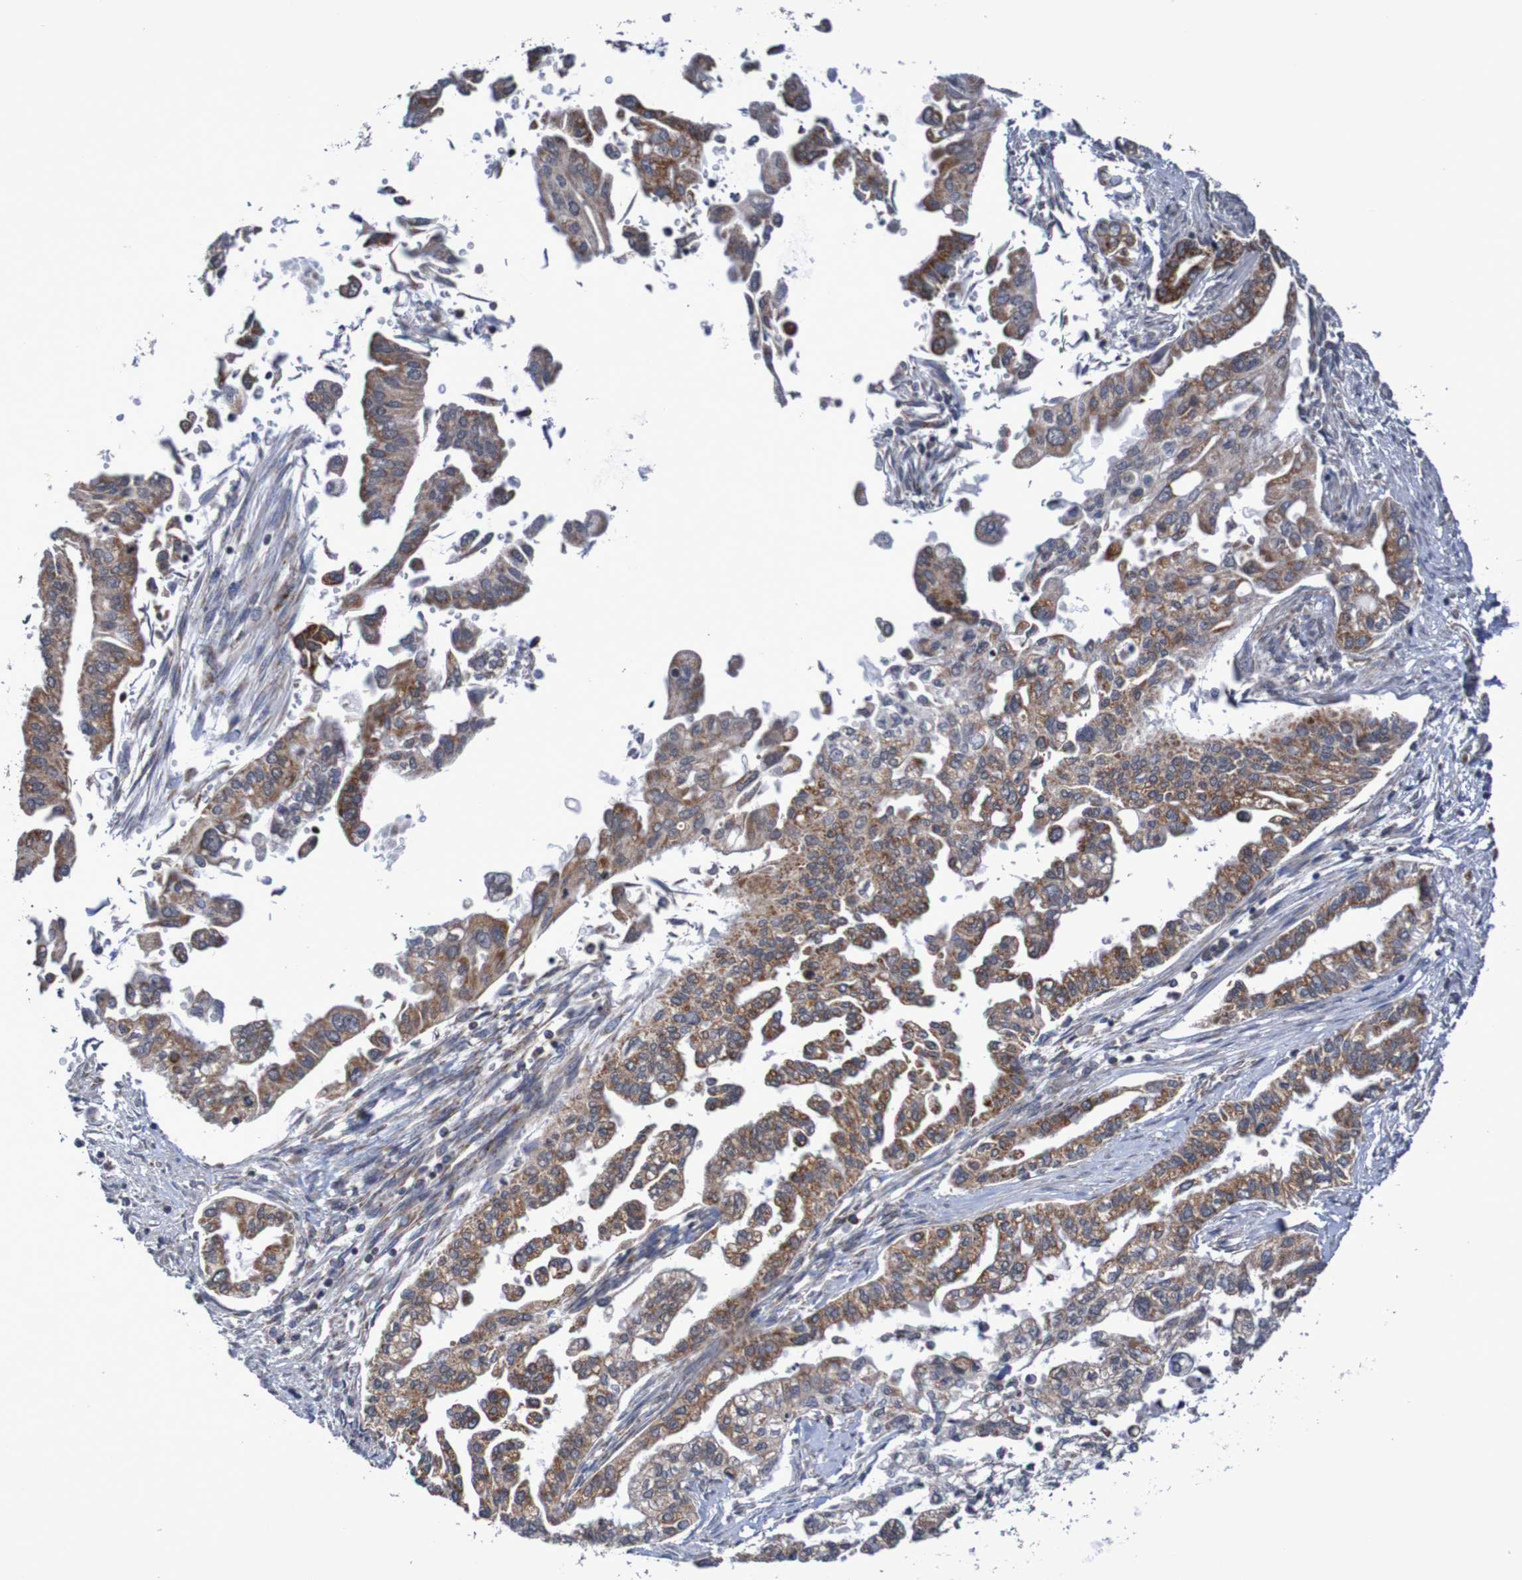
{"staining": {"intensity": "moderate", "quantity": ">75%", "location": "cytoplasmic/membranous"}, "tissue": "pancreatic cancer", "cell_type": "Tumor cells", "image_type": "cancer", "snomed": [{"axis": "morphology", "description": "Normal tissue, NOS"}, {"axis": "topography", "description": "Pancreas"}], "caption": "Immunohistochemical staining of human pancreatic cancer demonstrates medium levels of moderate cytoplasmic/membranous staining in about >75% of tumor cells.", "gene": "DVL1", "patient": {"sex": "male", "age": 42}}